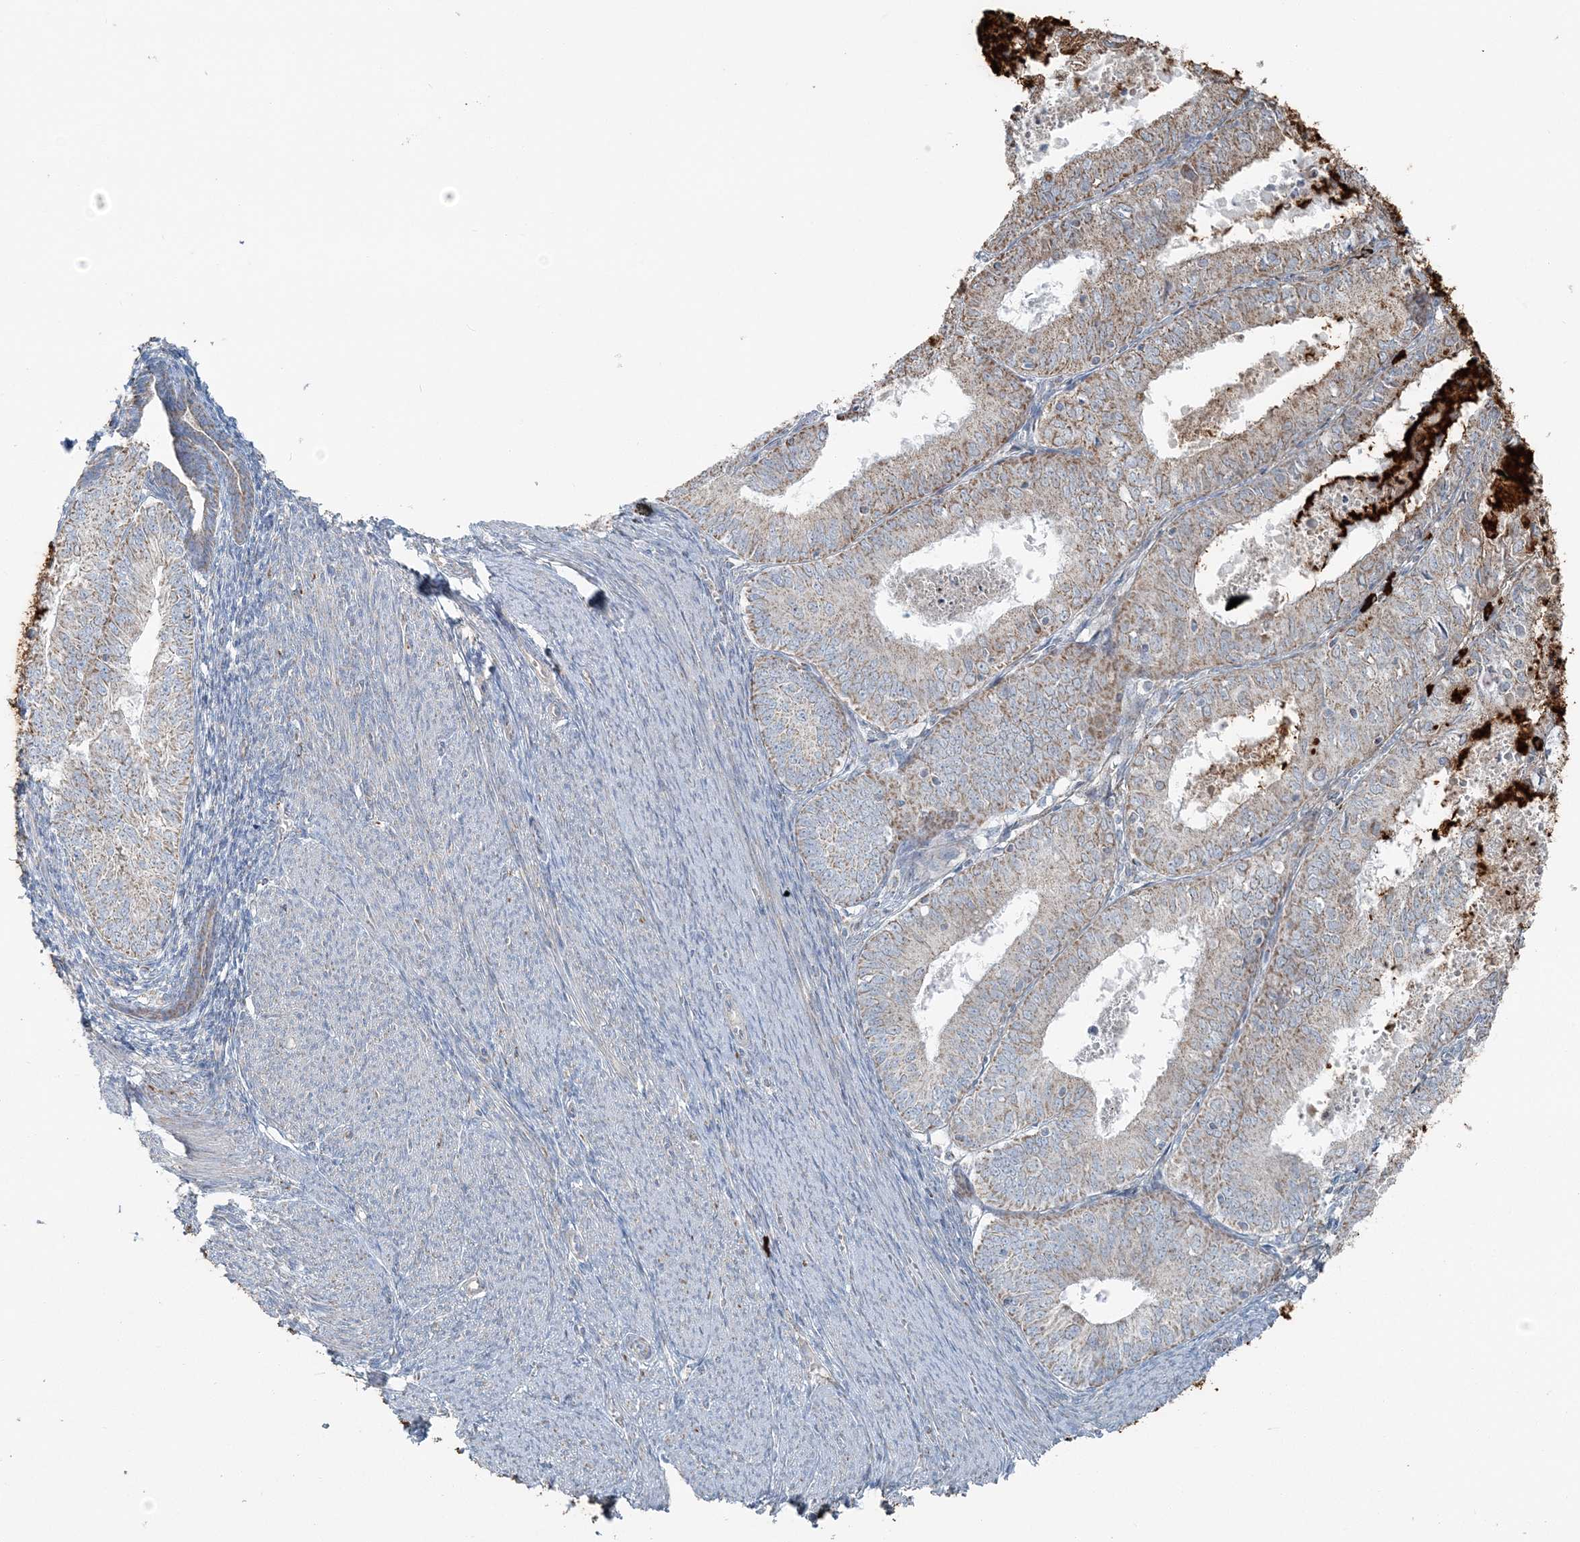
{"staining": {"intensity": "moderate", "quantity": "25%-75%", "location": "cytoplasmic/membranous"}, "tissue": "endometrial cancer", "cell_type": "Tumor cells", "image_type": "cancer", "snomed": [{"axis": "morphology", "description": "Adenocarcinoma, NOS"}, {"axis": "topography", "description": "Endometrium"}], "caption": "Adenocarcinoma (endometrial) stained with a protein marker shows moderate staining in tumor cells.", "gene": "SLC22A16", "patient": {"sex": "female", "age": 57}}